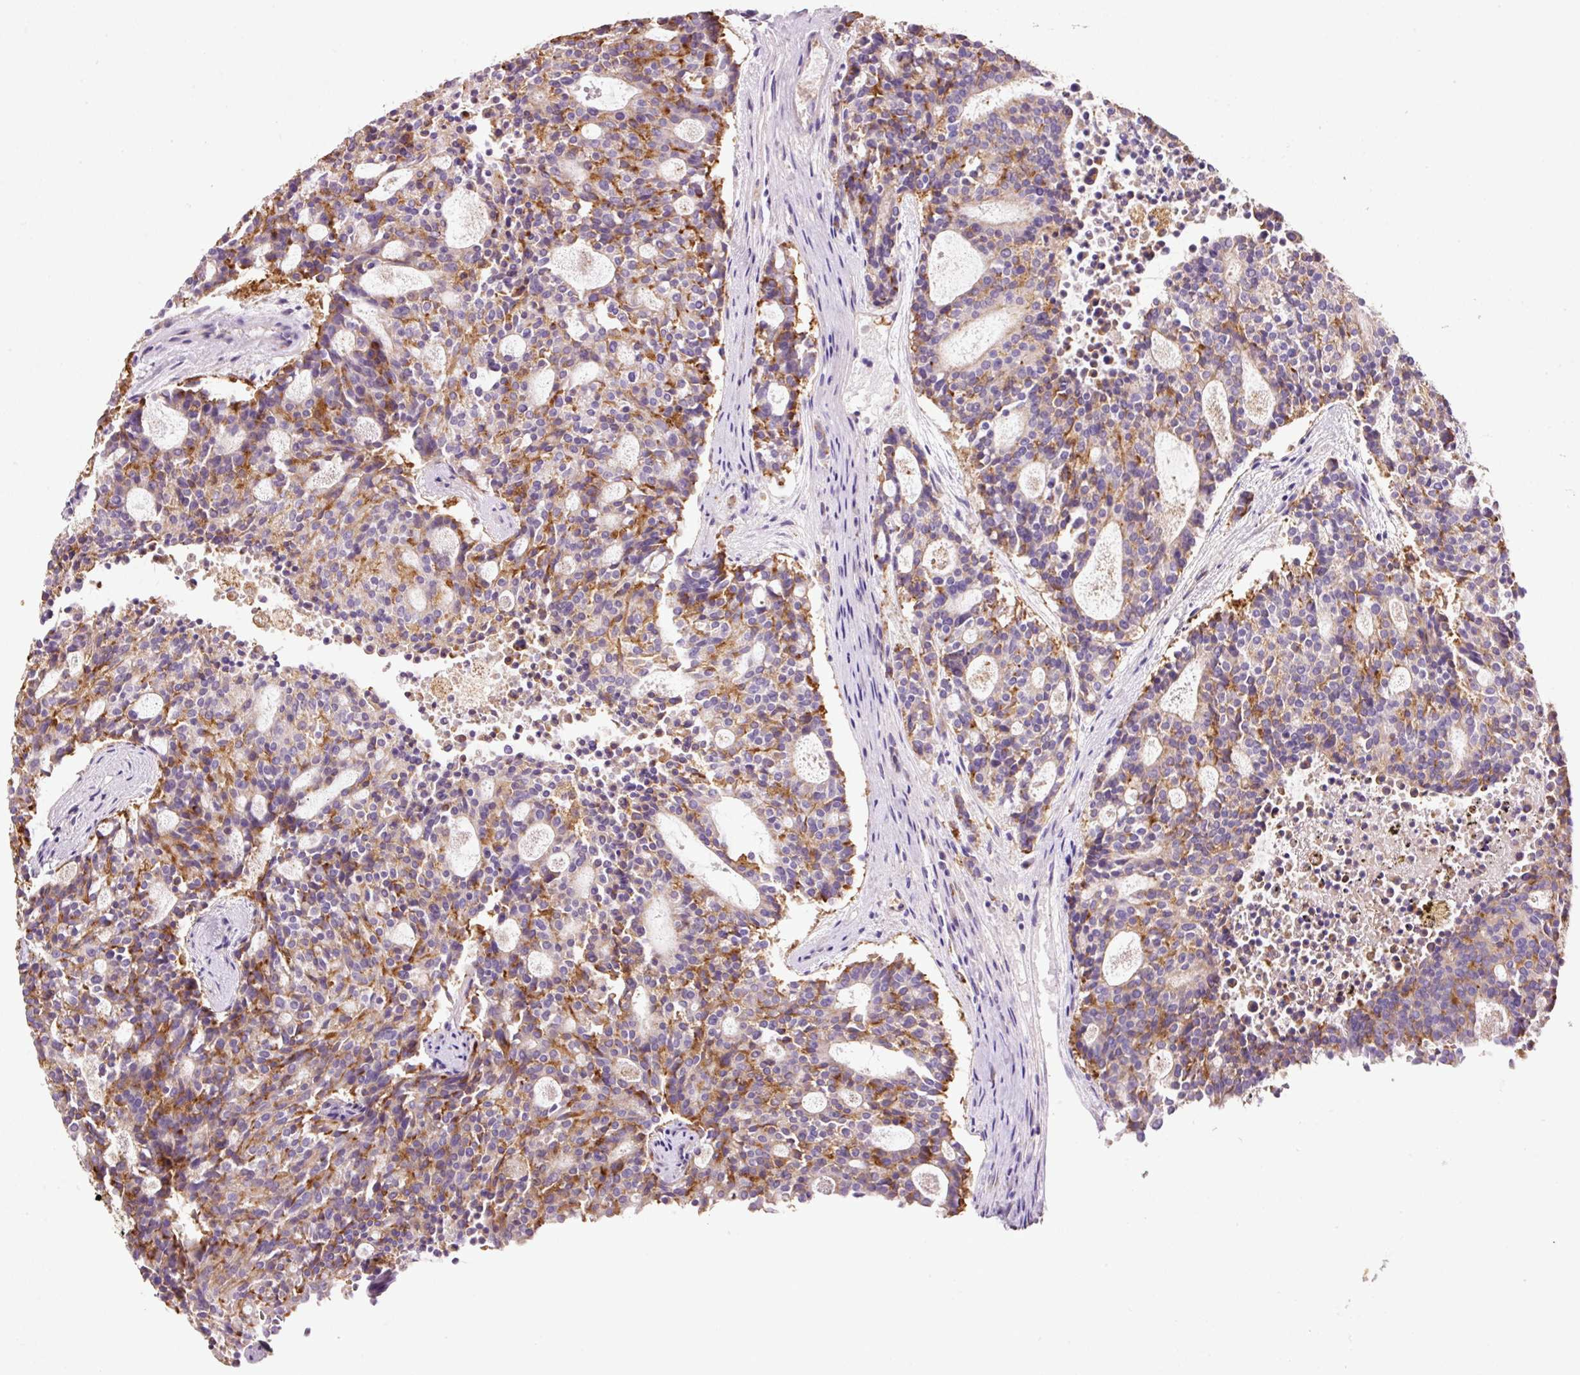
{"staining": {"intensity": "moderate", "quantity": "25%-75%", "location": "cytoplasmic/membranous"}, "tissue": "carcinoid", "cell_type": "Tumor cells", "image_type": "cancer", "snomed": [{"axis": "morphology", "description": "Carcinoid, malignant, NOS"}, {"axis": "topography", "description": "Pancreas"}], "caption": "Carcinoid tissue demonstrates moderate cytoplasmic/membranous staining in approximately 25%-75% of tumor cells, visualized by immunohistochemistry.", "gene": "TMC8", "patient": {"sex": "female", "age": 54}}